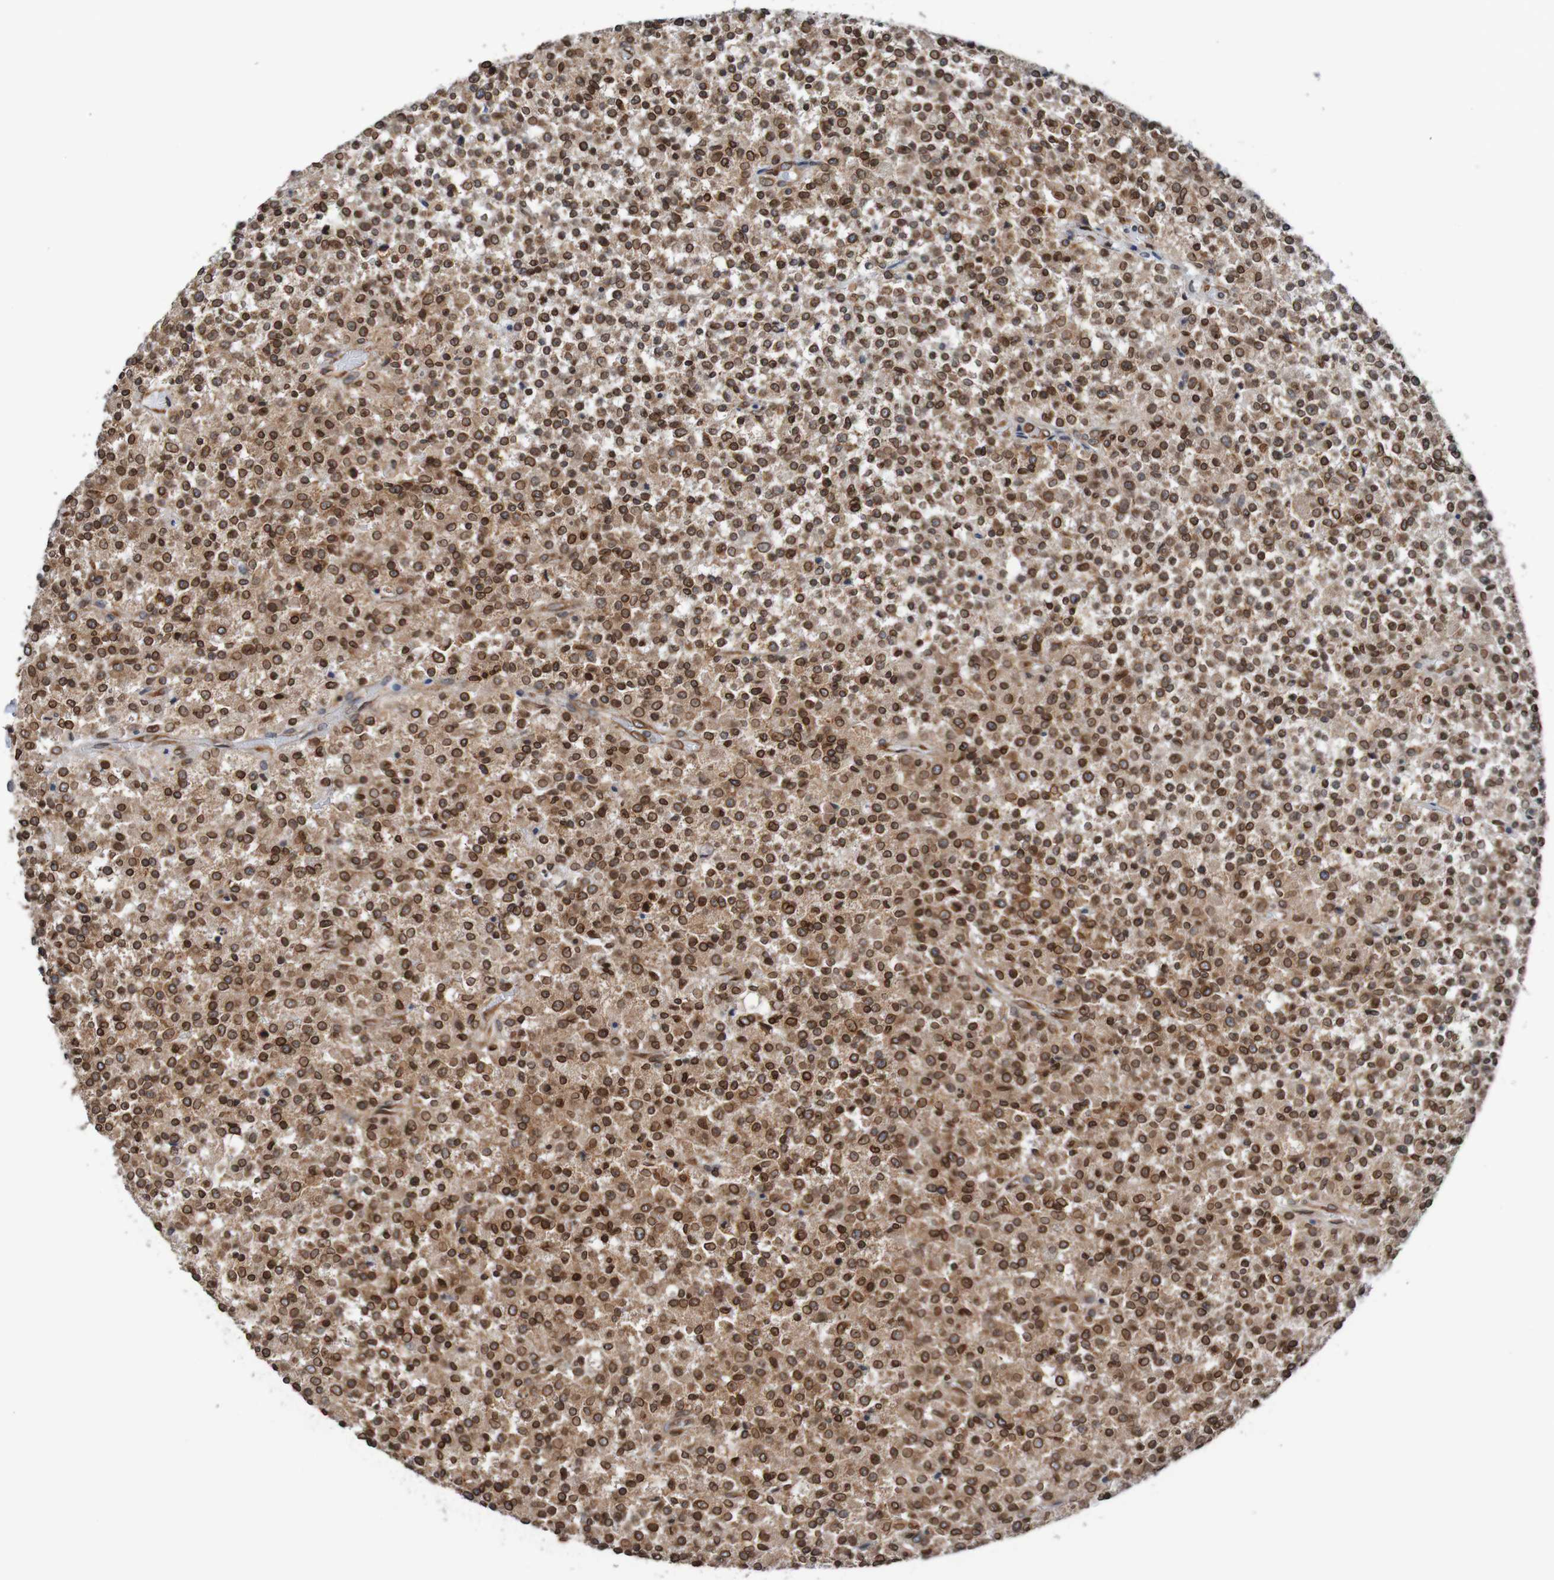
{"staining": {"intensity": "strong", "quantity": ">75%", "location": "cytoplasmic/membranous,nuclear"}, "tissue": "testis cancer", "cell_type": "Tumor cells", "image_type": "cancer", "snomed": [{"axis": "morphology", "description": "Seminoma, NOS"}, {"axis": "topography", "description": "Testis"}], "caption": "Seminoma (testis) stained with a protein marker shows strong staining in tumor cells.", "gene": "TMEM109", "patient": {"sex": "male", "age": 59}}